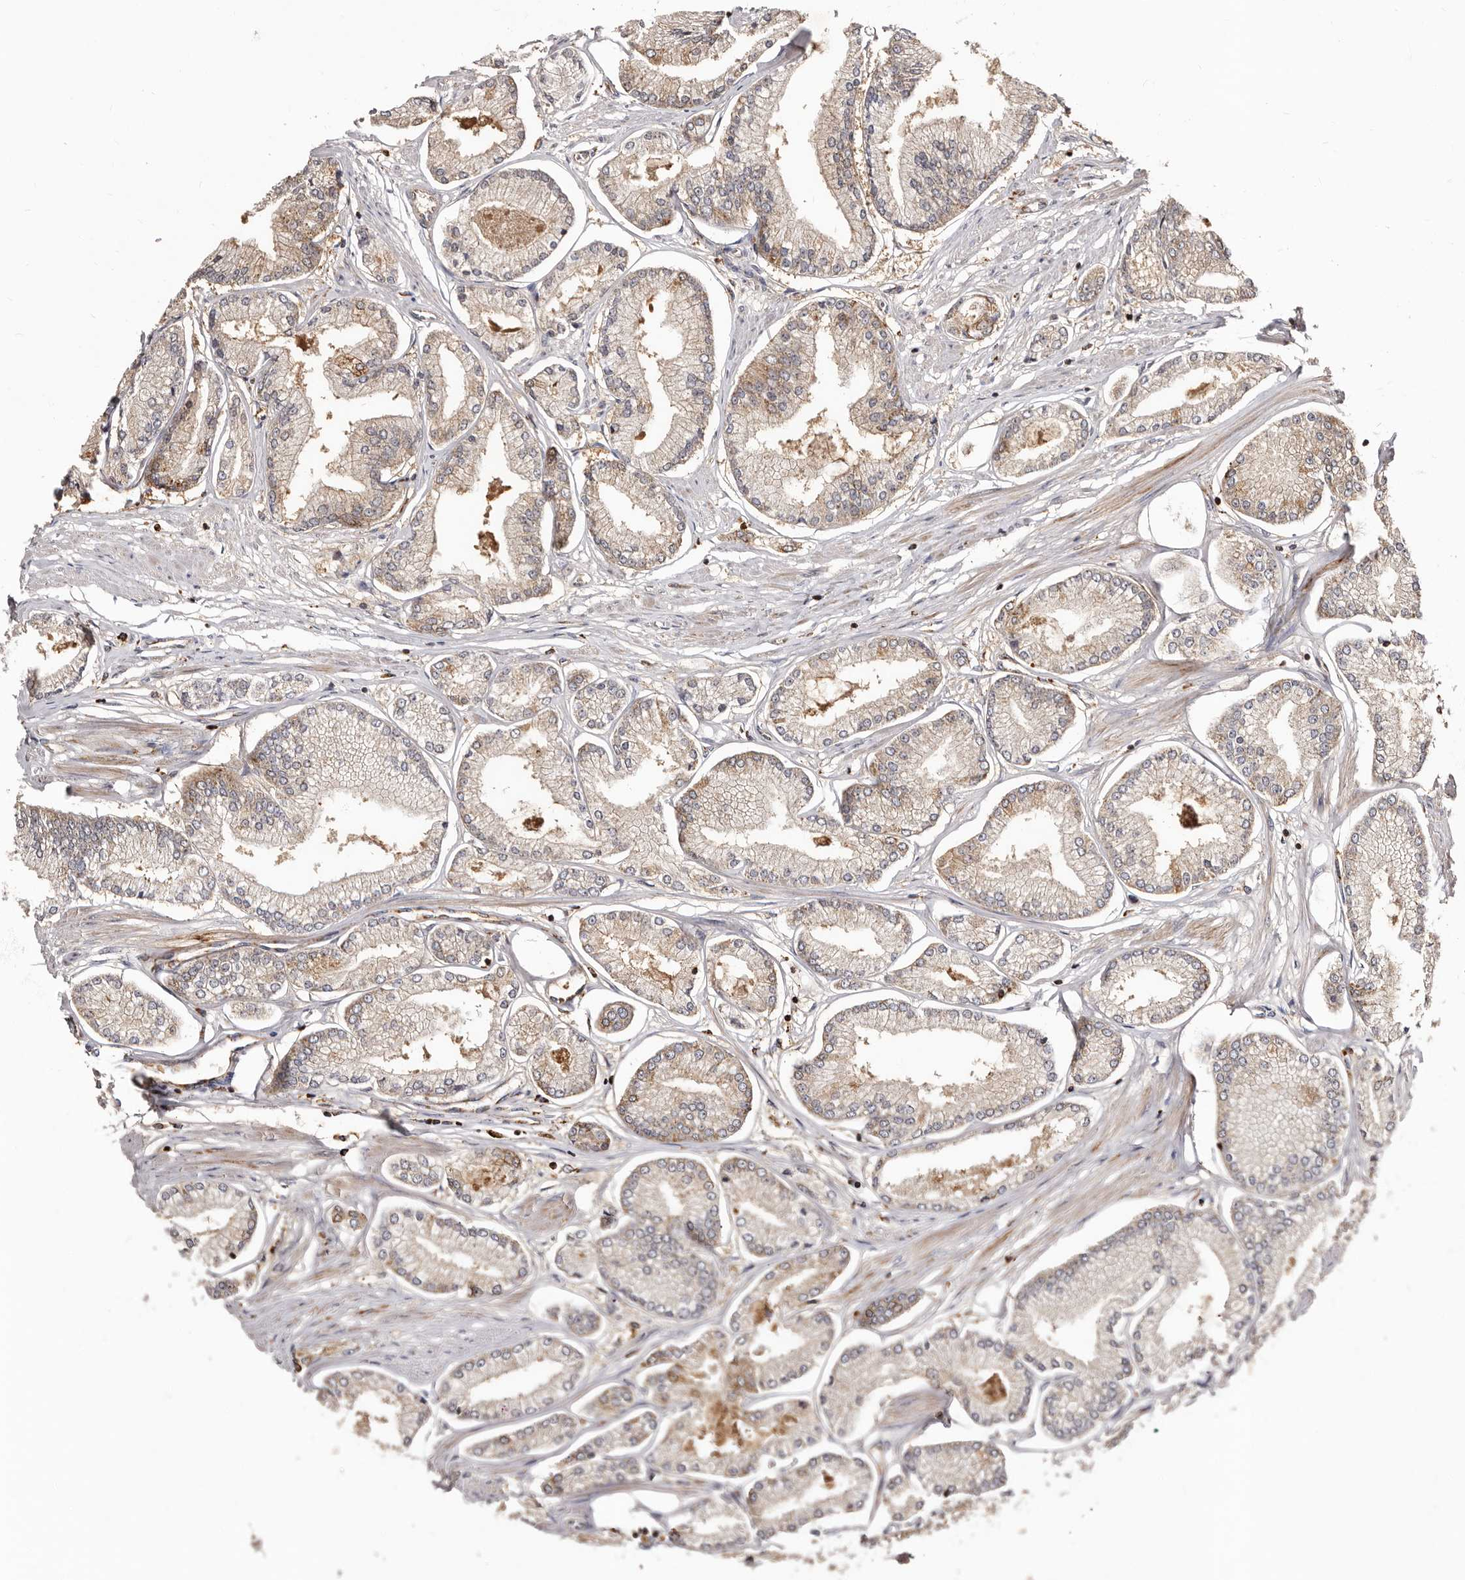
{"staining": {"intensity": "weak", "quantity": ">75%", "location": "cytoplasmic/membranous"}, "tissue": "prostate cancer", "cell_type": "Tumor cells", "image_type": "cancer", "snomed": [{"axis": "morphology", "description": "Adenocarcinoma, Low grade"}, {"axis": "topography", "description": "Prostate"}], "caption": "Protein staining shows weak cytoplasmic/membranous positivity in approximately >75% of tumor cells in prostate cancer. (brown staining indicates protein expression, while blue staining denotes nuclei).", "gene": "BAX", "patient": {"sex": "male", "age": 52}}